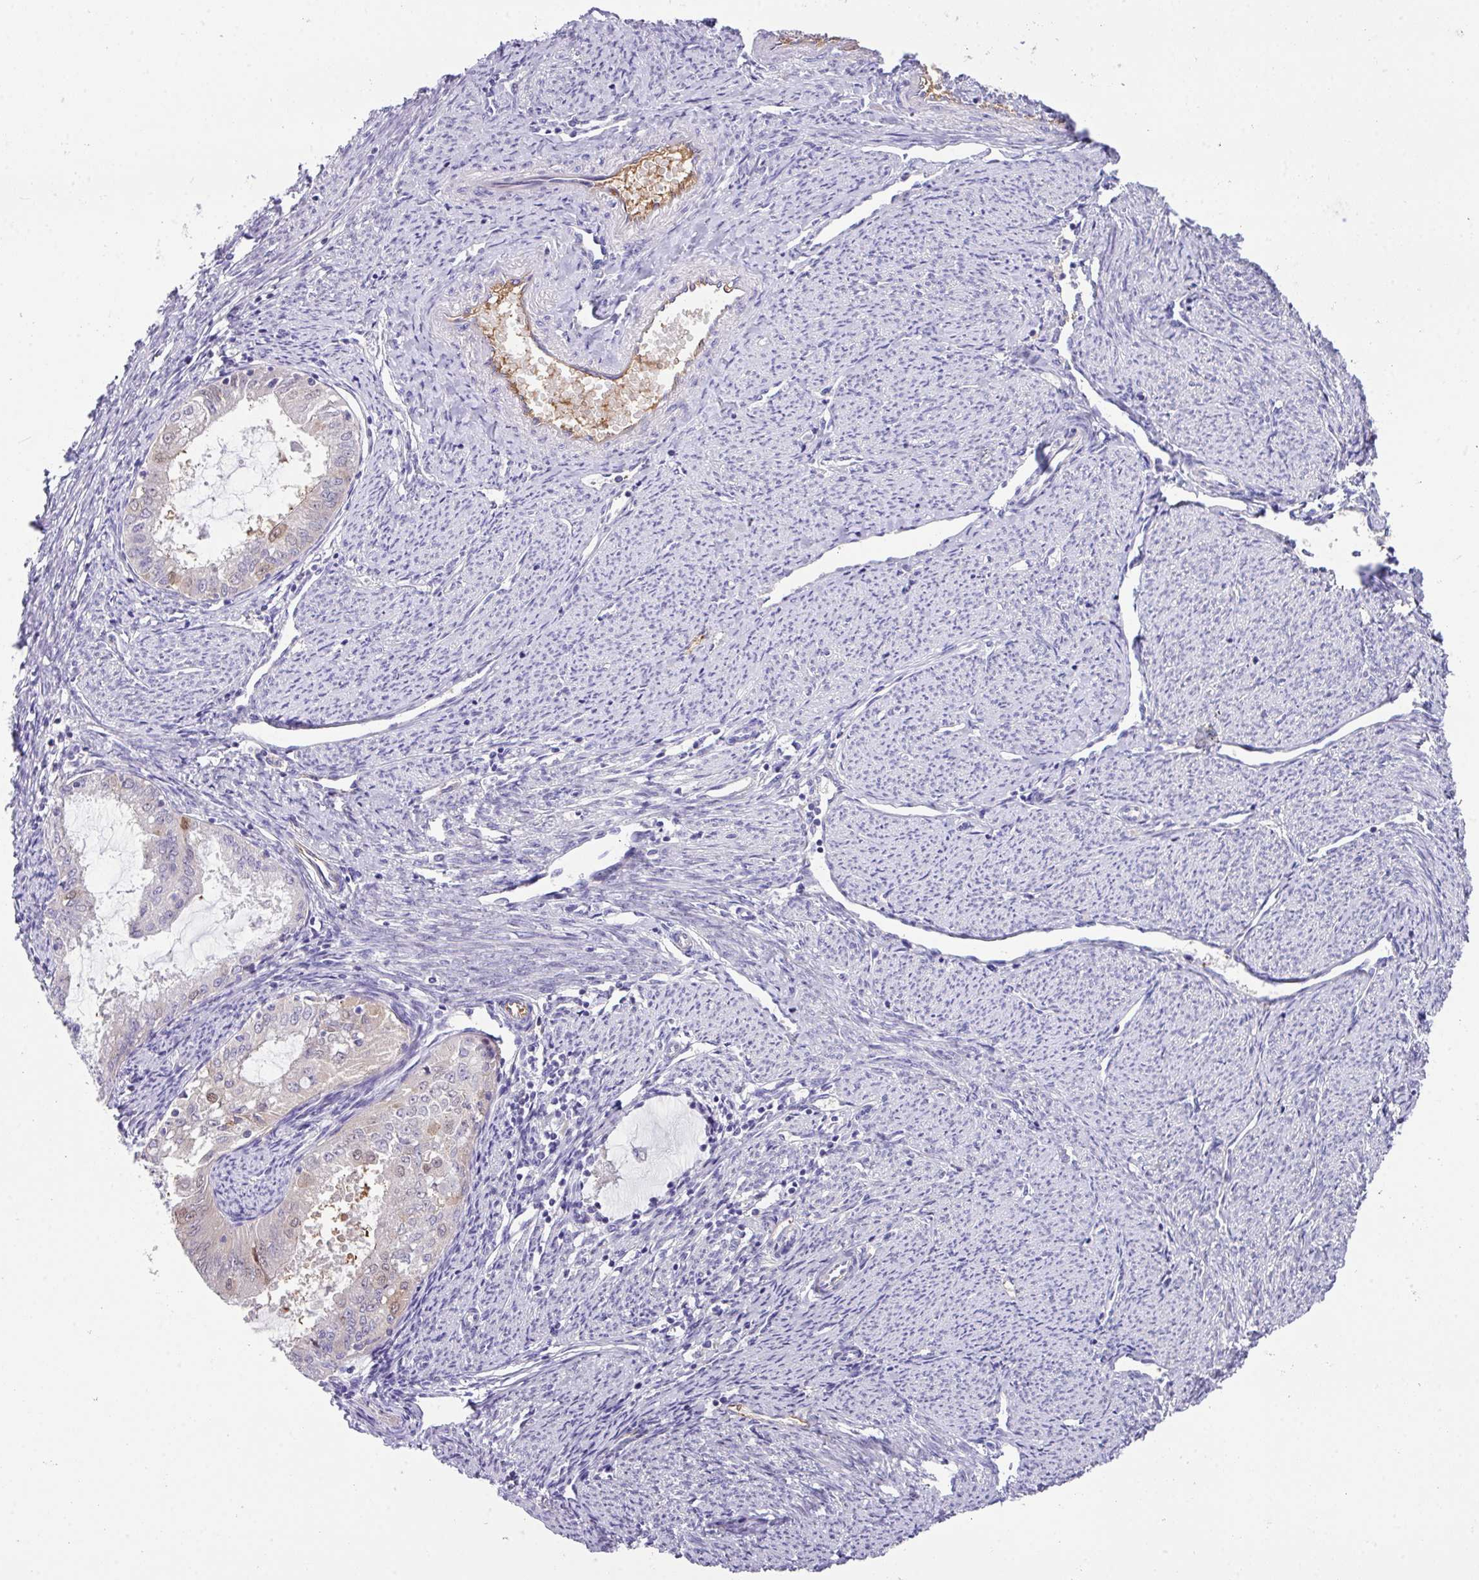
{"staining": {"intensity": "moderate", "quantity": "<25%", "location": "nuclear"}, "tissue": "endometrial cancer", "cell_type": "Tumor cells", "image_type": "cancer", "snomed": [{"axis": "morphology", "description": "Adenocarcinoma, NOS"}, {"axis": "topography", "description": "Endometrium"}], "caption": "Protein staining of endometrial cancer tissue displays moderate nuclear expression in approximately <25% of tumor cells. (brown staining indicates protein expression, while blue staining denotes nuclei).", "gene": "DNAL1", "patient": {"sex": "female", "age": 70}}